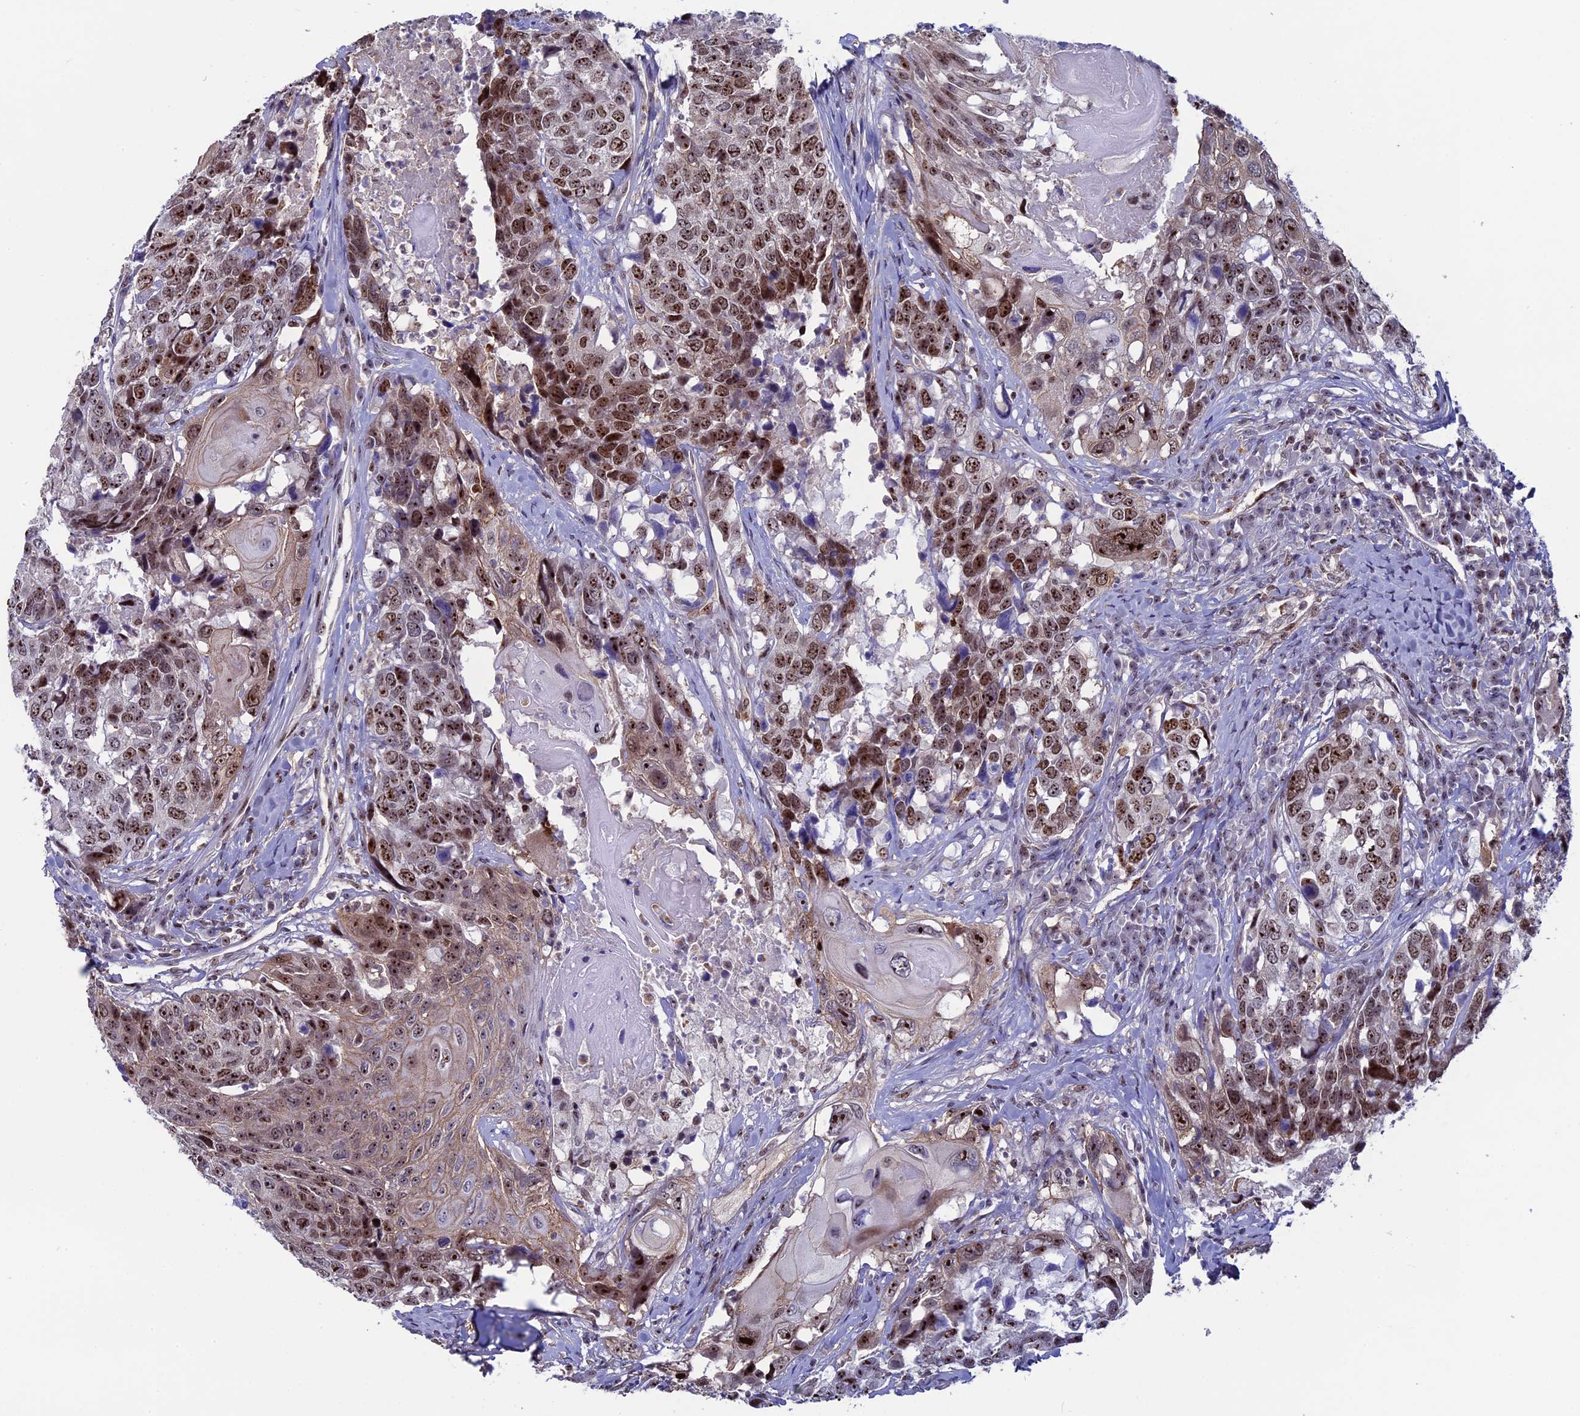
{"staining": {"intensity": "moderate", "quantity": ">75%", "location": "nuclear"}, "tissue": "head and neck cancer", "cell_type": "Tumor cells", "image_type": "cancer", "snomed": [{"axis": "morphology", "description": "Squamous cell carcinoma, NOS"}, {"axis": "topography", "description": "Head-Neck"}], "caption": "Immunohistochemical staining of head and neck squamous cell carcinoma demonstrates medium levels of moderate nuclear protein expression in about >75% of tumor cells. (DAB (3,3'-diaminobenzidine) = brown stain, brightfield microscopy at high magnification).", "gene": "CCDC86", "patient": {"sex": "male", "age": 66}}